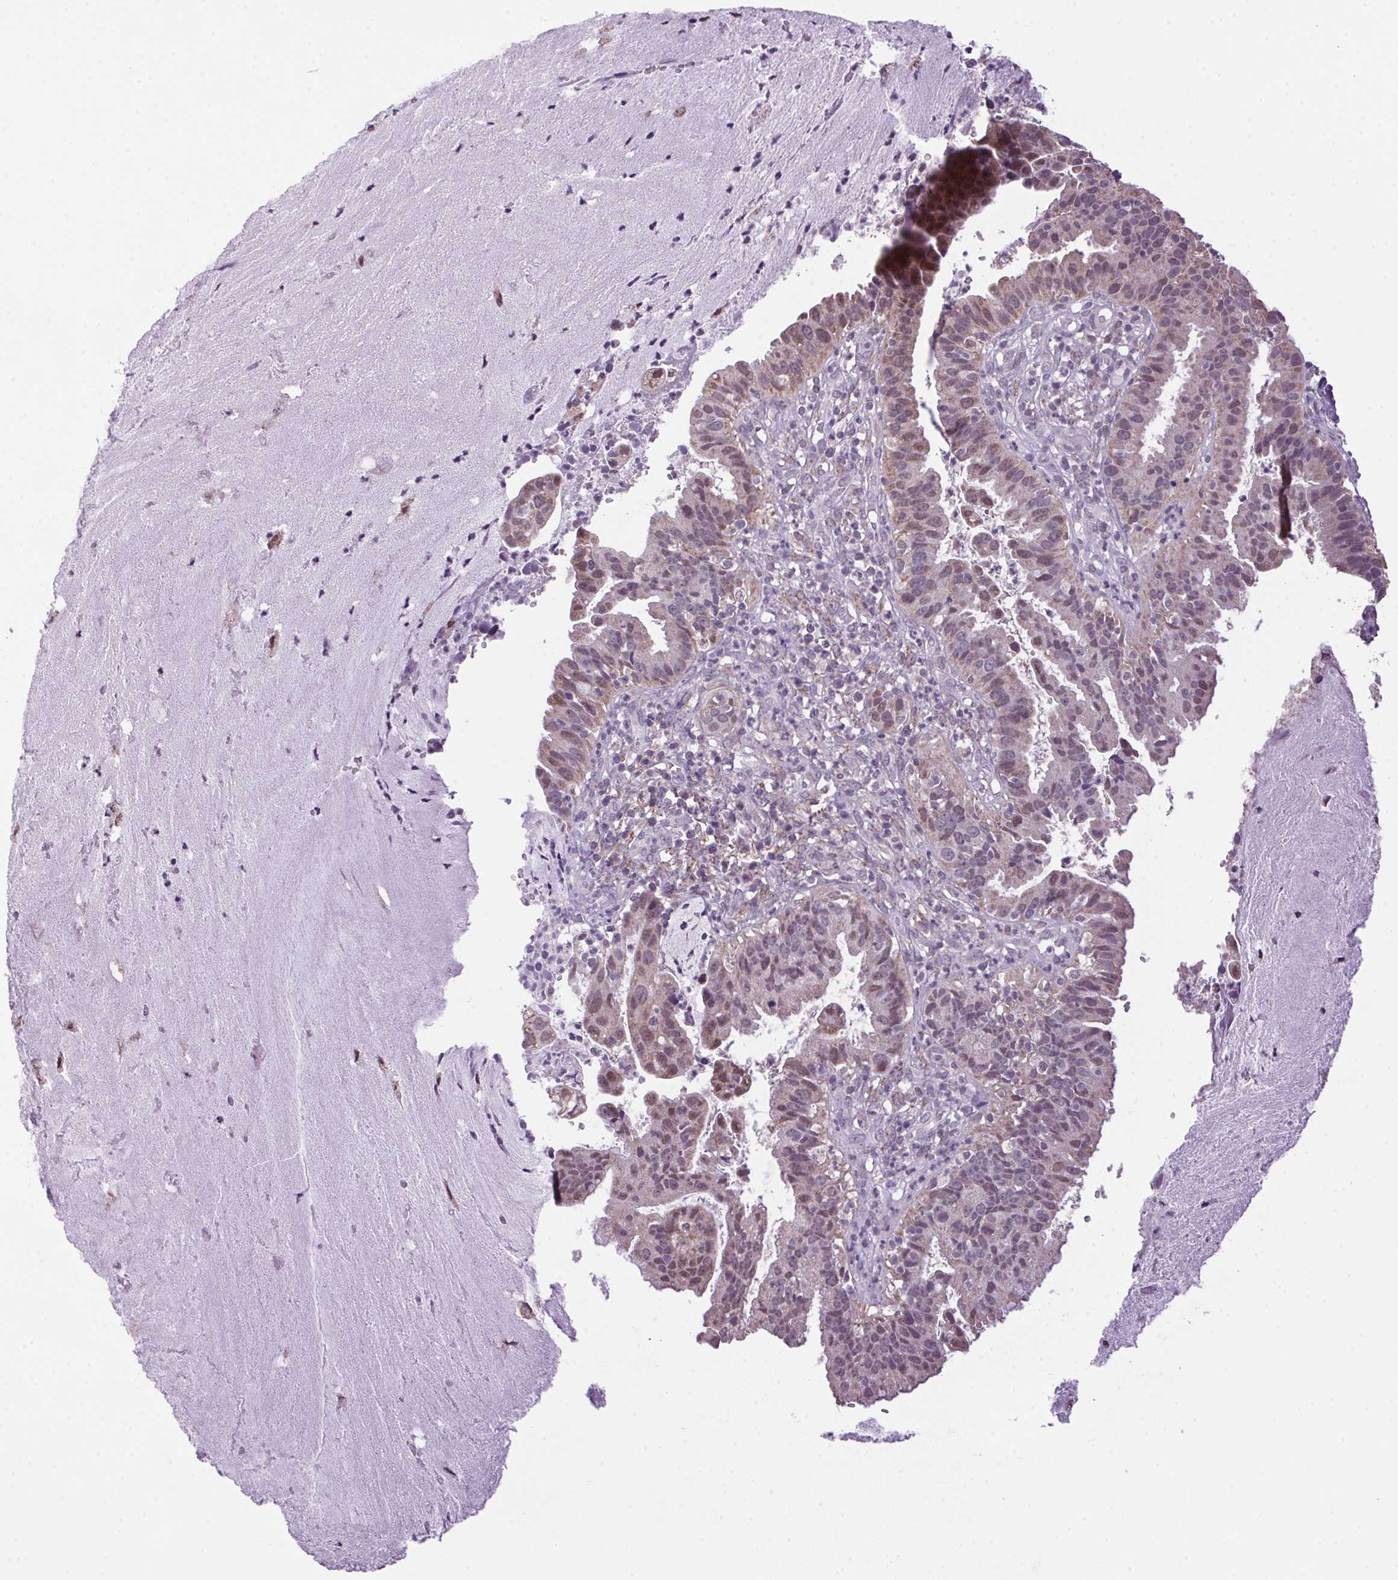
{"staining": {"intensity": "weak", "quantity": "25%-75%", "location": "cytoplasmic/membranous,nuclear"}, "tissue": "cervical cancer", "cell_type": "Tumor cells", "image_type": "cancer", "snomed": [{"axis": "morphology", "description": "Adenocarcinoma, NOS"}, {"axis": "topography", "description": "Cervix"}], "caption": "DAB (3,3'-diaminobenzidine) immunohistochemical staining of cervical adenocarcinoma demonstrates weak cytoplasmic/membranous and nuclear protein expression in about 25%-75% of tumor cells.", "gene": "AKR1E2", "patient": {"sex": "female", "age": 34}}